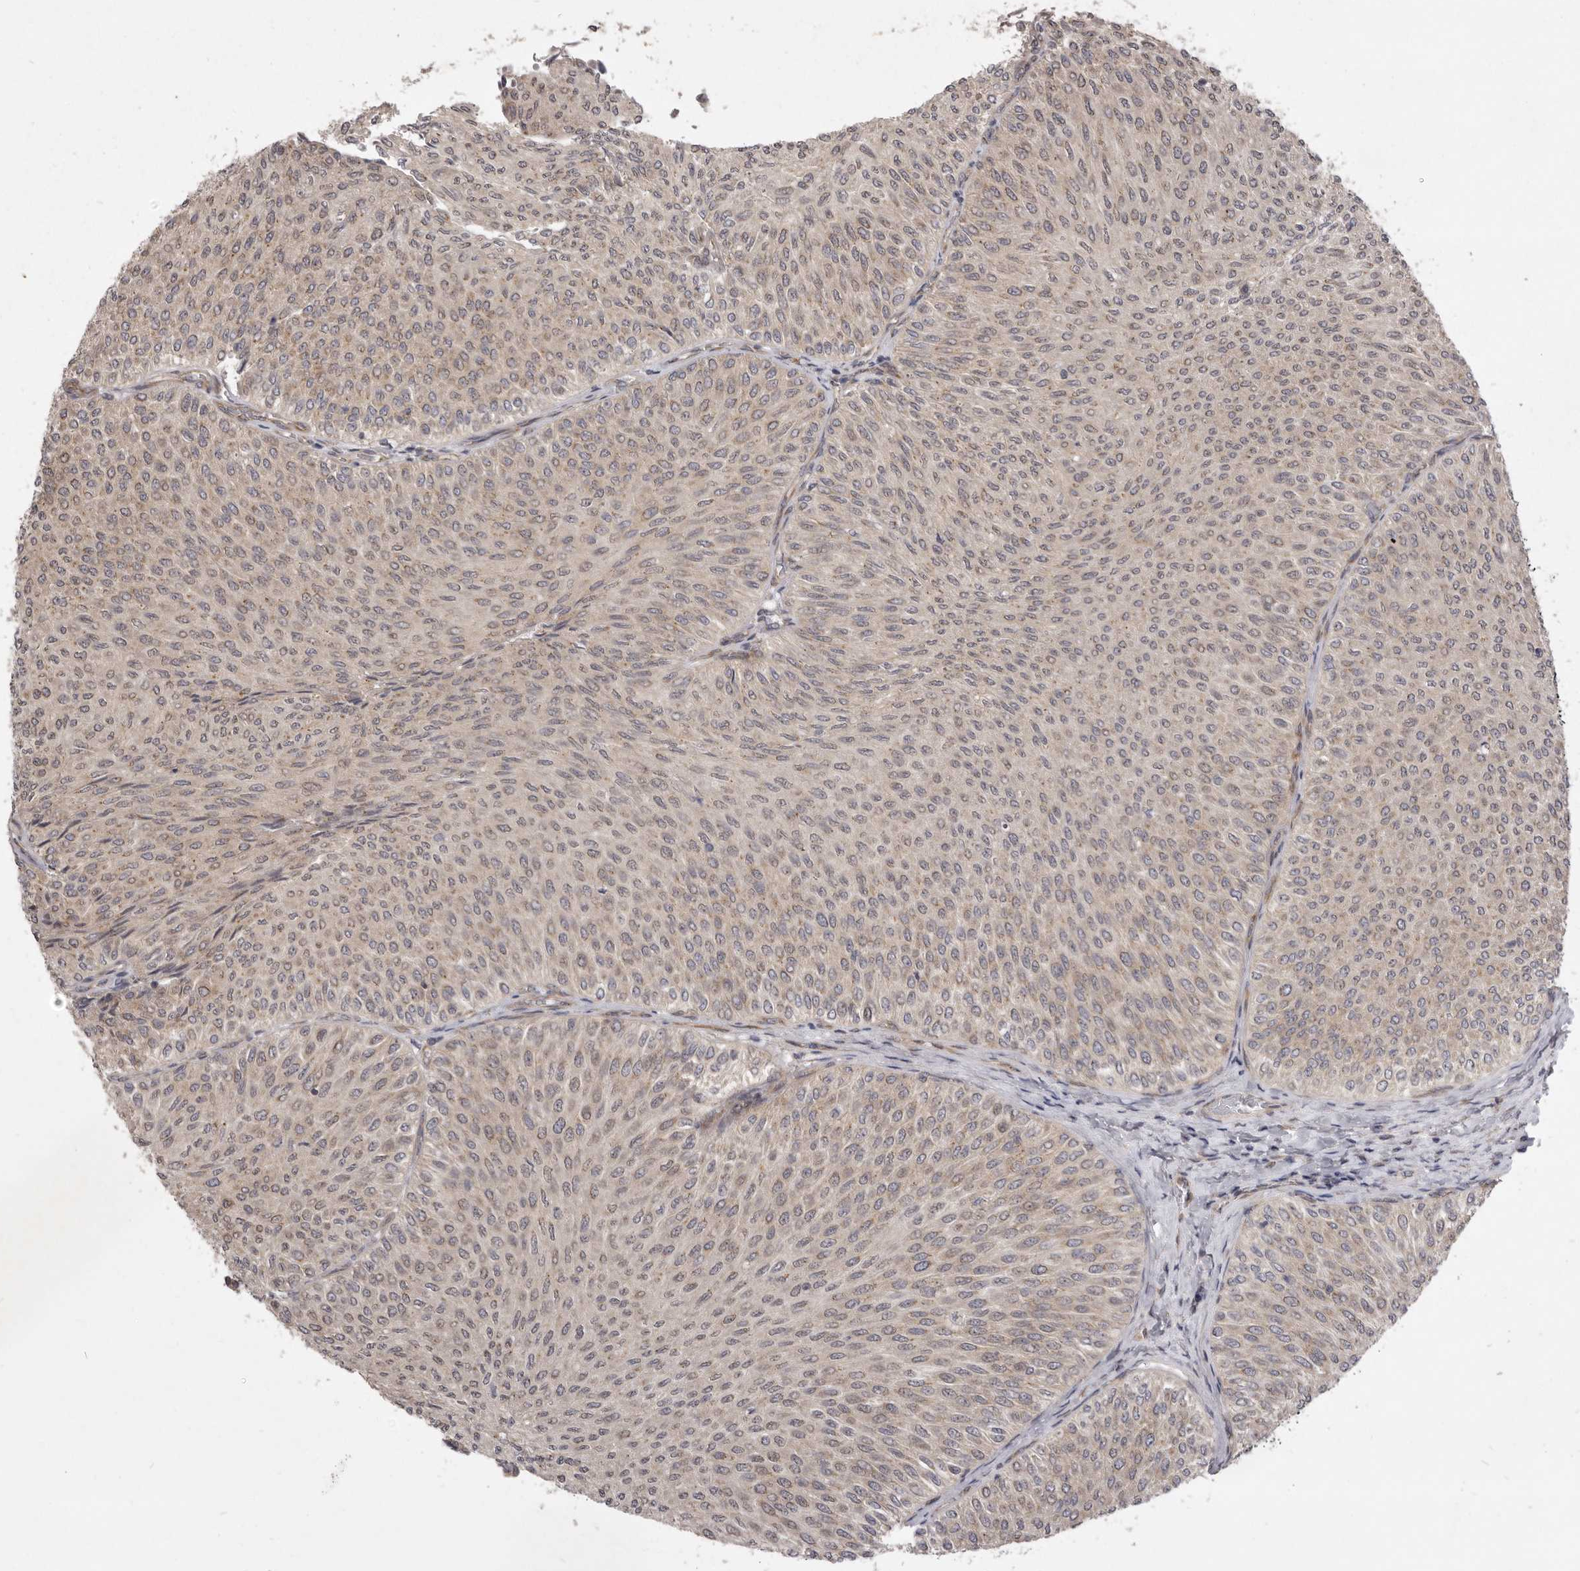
{"staining": {"intensity": "weak", "quantity": ">75%", "location": "cytoplasmic/membranous"}, "tissue": "urothelial cancer", "cell_type": "Tumor cells", "image_type": "cancer", "snomed": [{"axis": "morphology", "description": "Urothelial carcinoma, Low grade"}, {"axis": "topography", "description": "Urinary bladder"}], "caption": "Human urothelial carcinoma (low-grade) stained with a brown dye shows weak cytoplasmic/membranous positive staining in about >75% of tumor cells.", "gene": "TBC1D8B", "patient": {"sex": "male", "age": 78}}